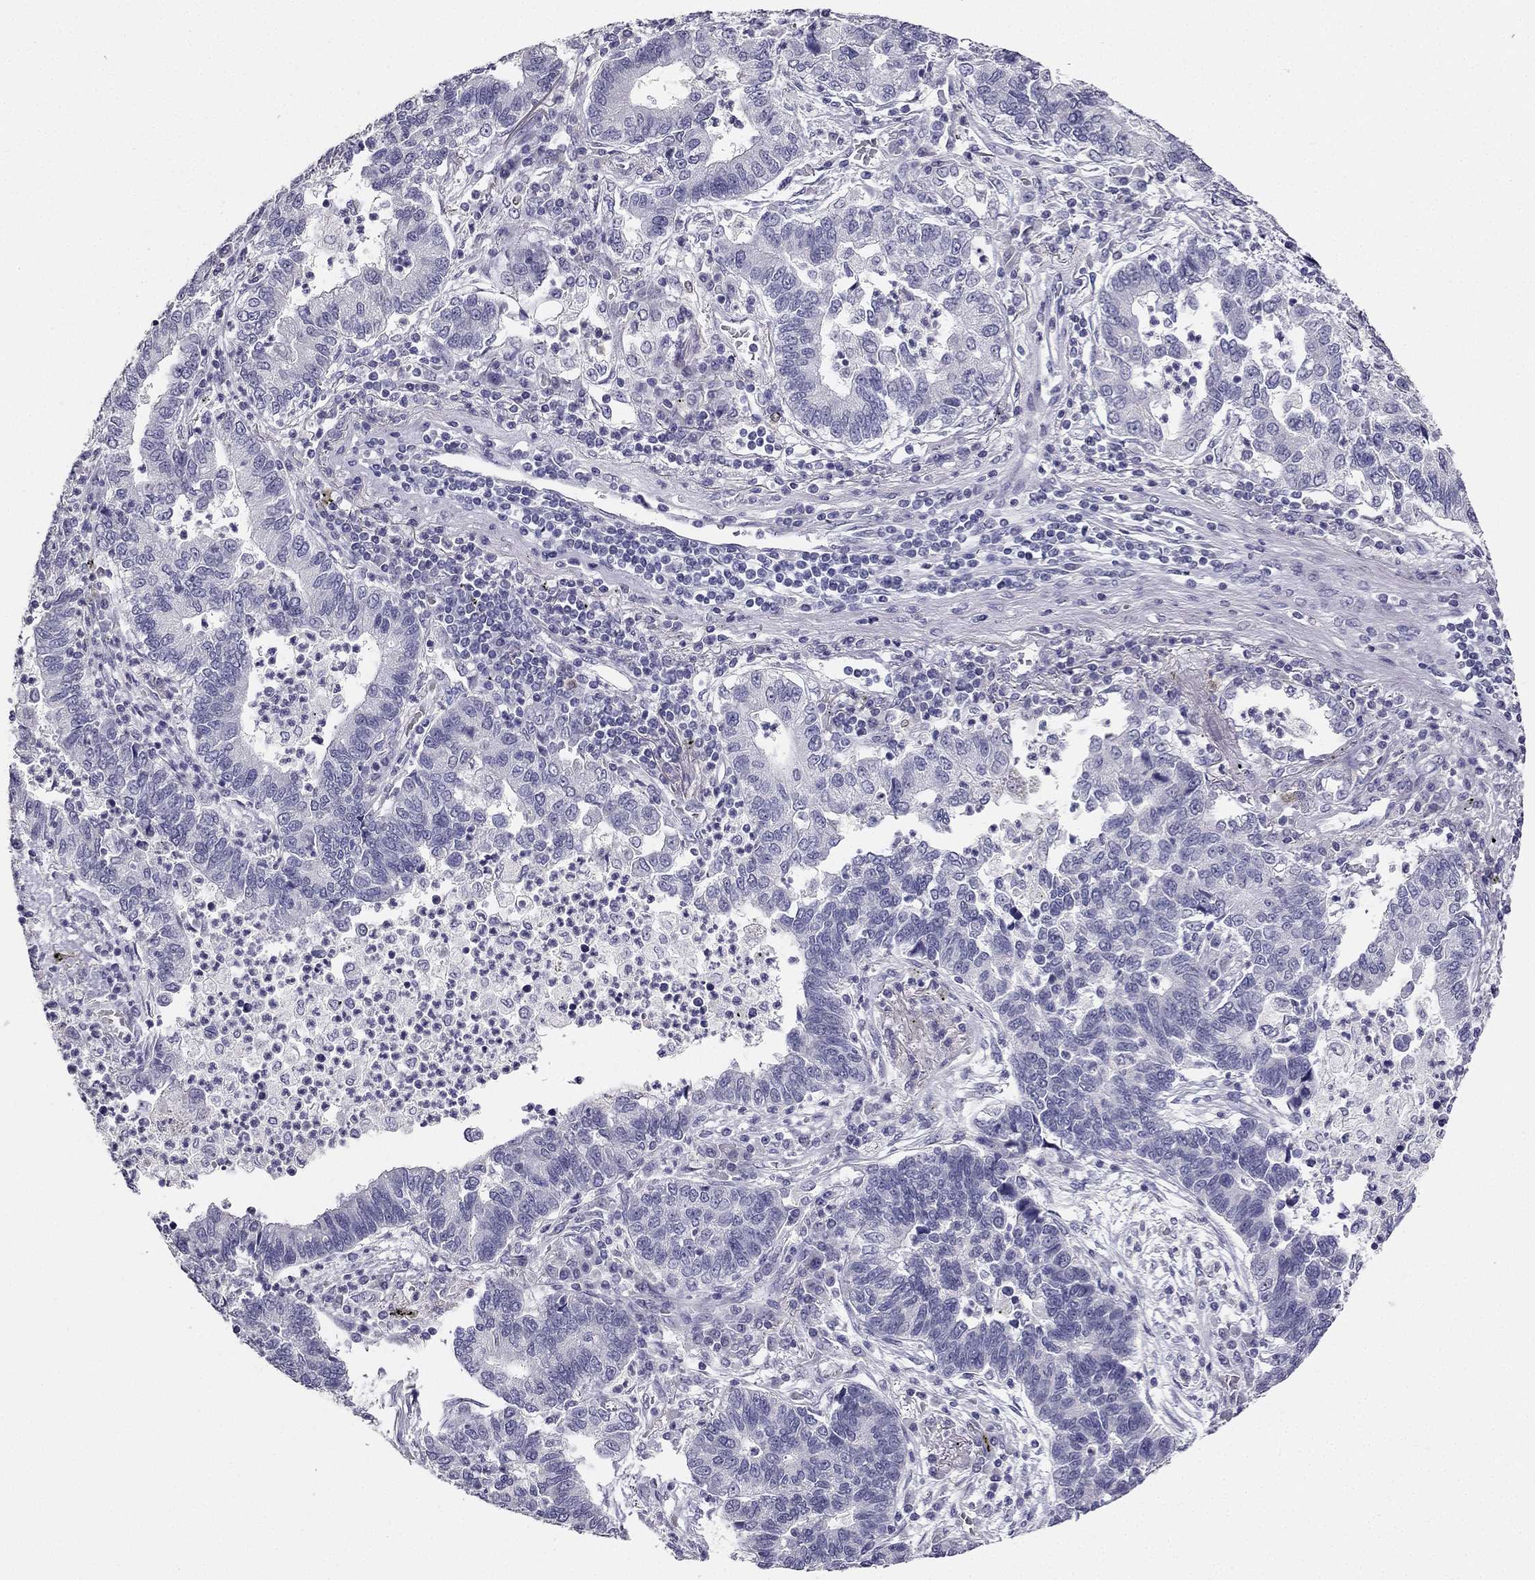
{"staining": {"intensity": "negative", "quantity": "none", "location": "none"}, "tissue": "lung cancer", "cell_type": "Tumor cells", "image_type": "cancer", "snomed": [{"axis": "morphology", "description": "Adenocarcinoma, NOS"}, {"axis": "topography", "description": "Lung"}], "caption": "The immunohistochemistry photomicrograph has no significant staining in tumor cells of lung adenocarcinoma tissue.", "gene": "CALB2", "patient": {"sex": "female", "age": 57}}